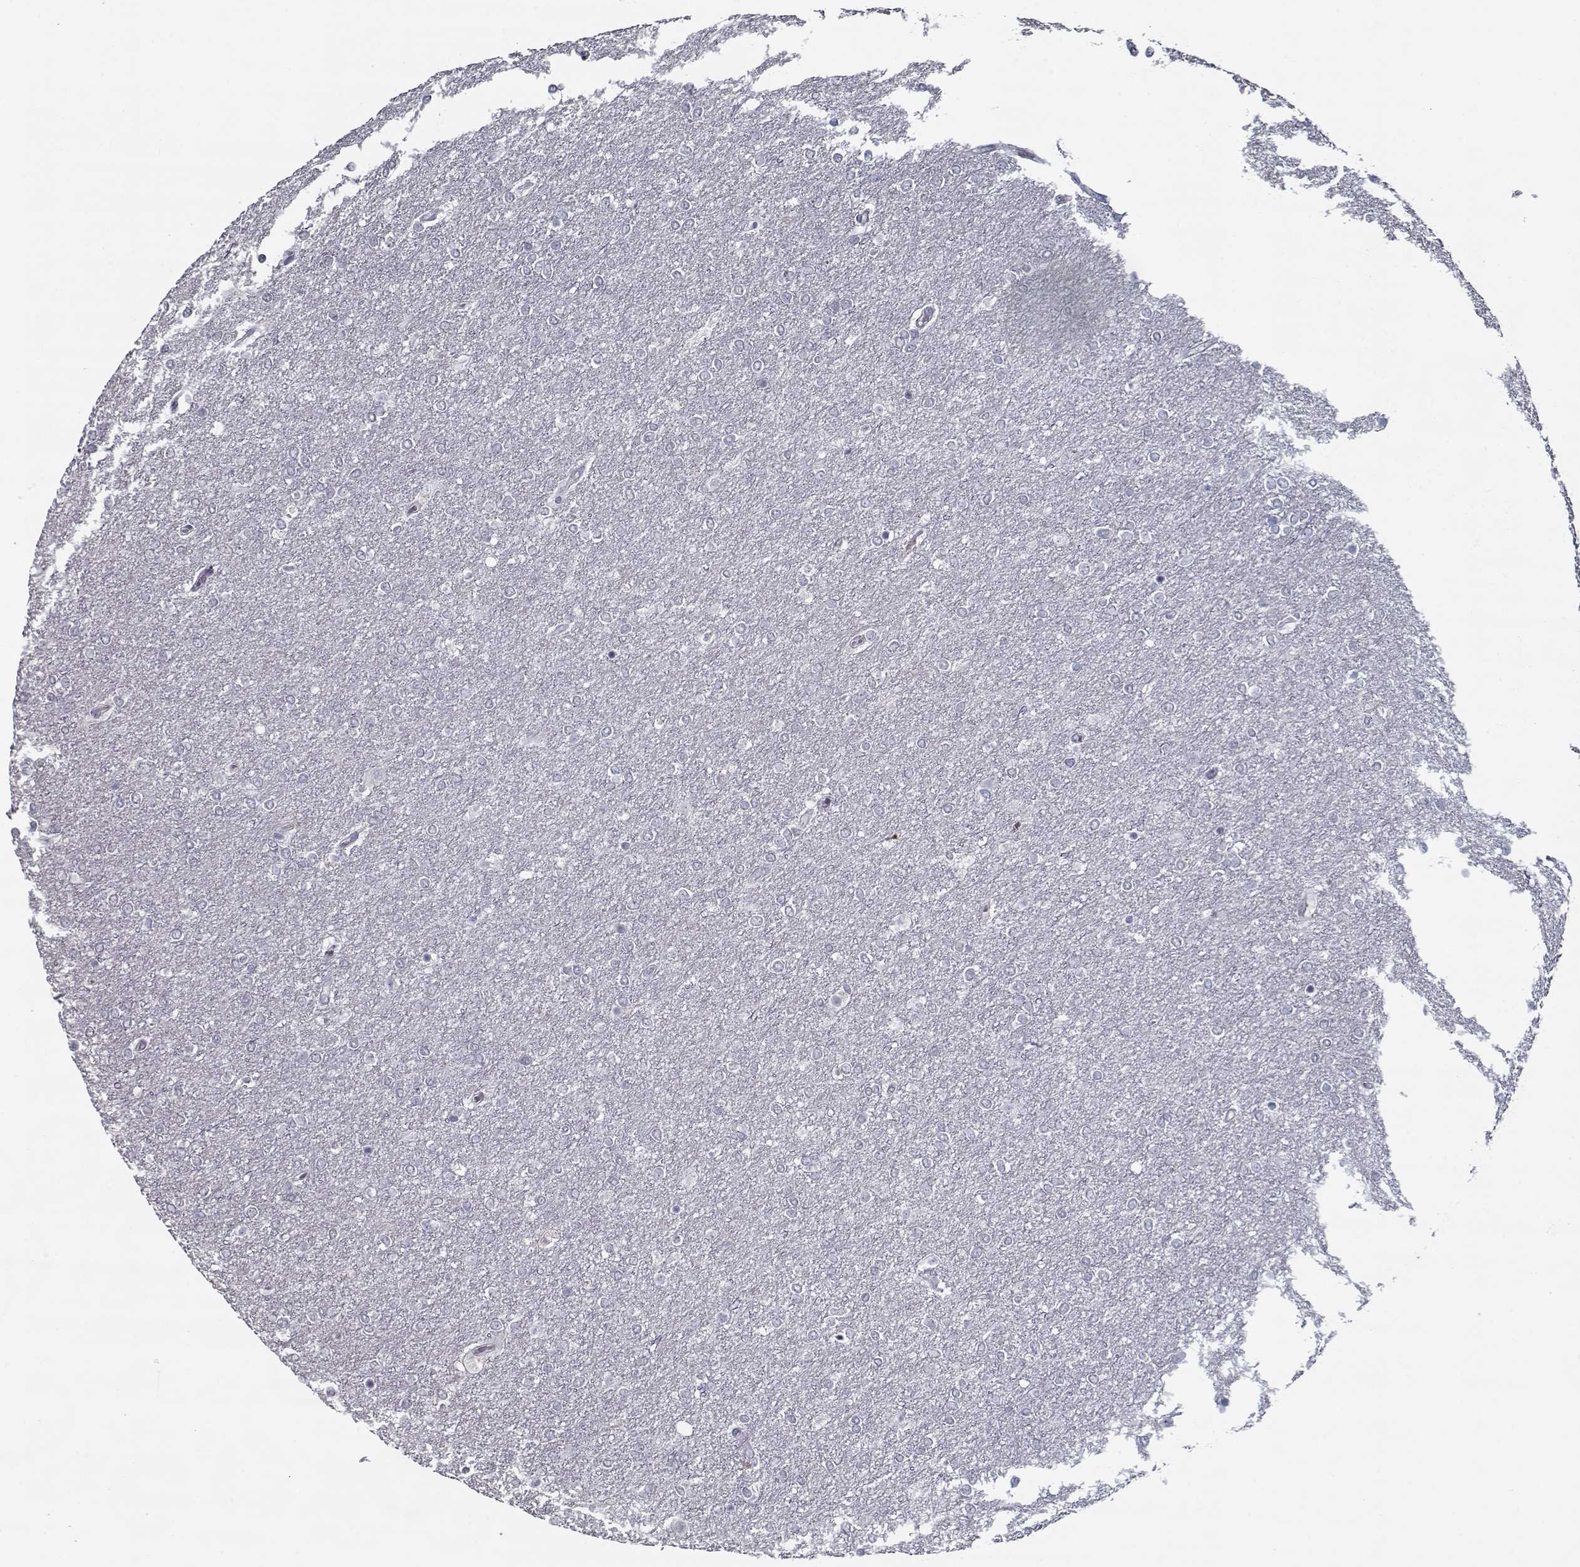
{"staining": {"intensity": "negative", "quantity": "none", "location": "none"}, "tissue": "glioma", "cell_type": "Tumor cells", "image_type": "cancer", "snomed": [{"axis": "morphology", "description": "Glioma, malignant, High grade"}, {"axis": "topography", "description": "Brain"}], "caption": "Protein analysis of glioma shows no significant expression in tumor cells.", "gene": "SEC16B", "patient": {"sex": "female", "age": 61}}